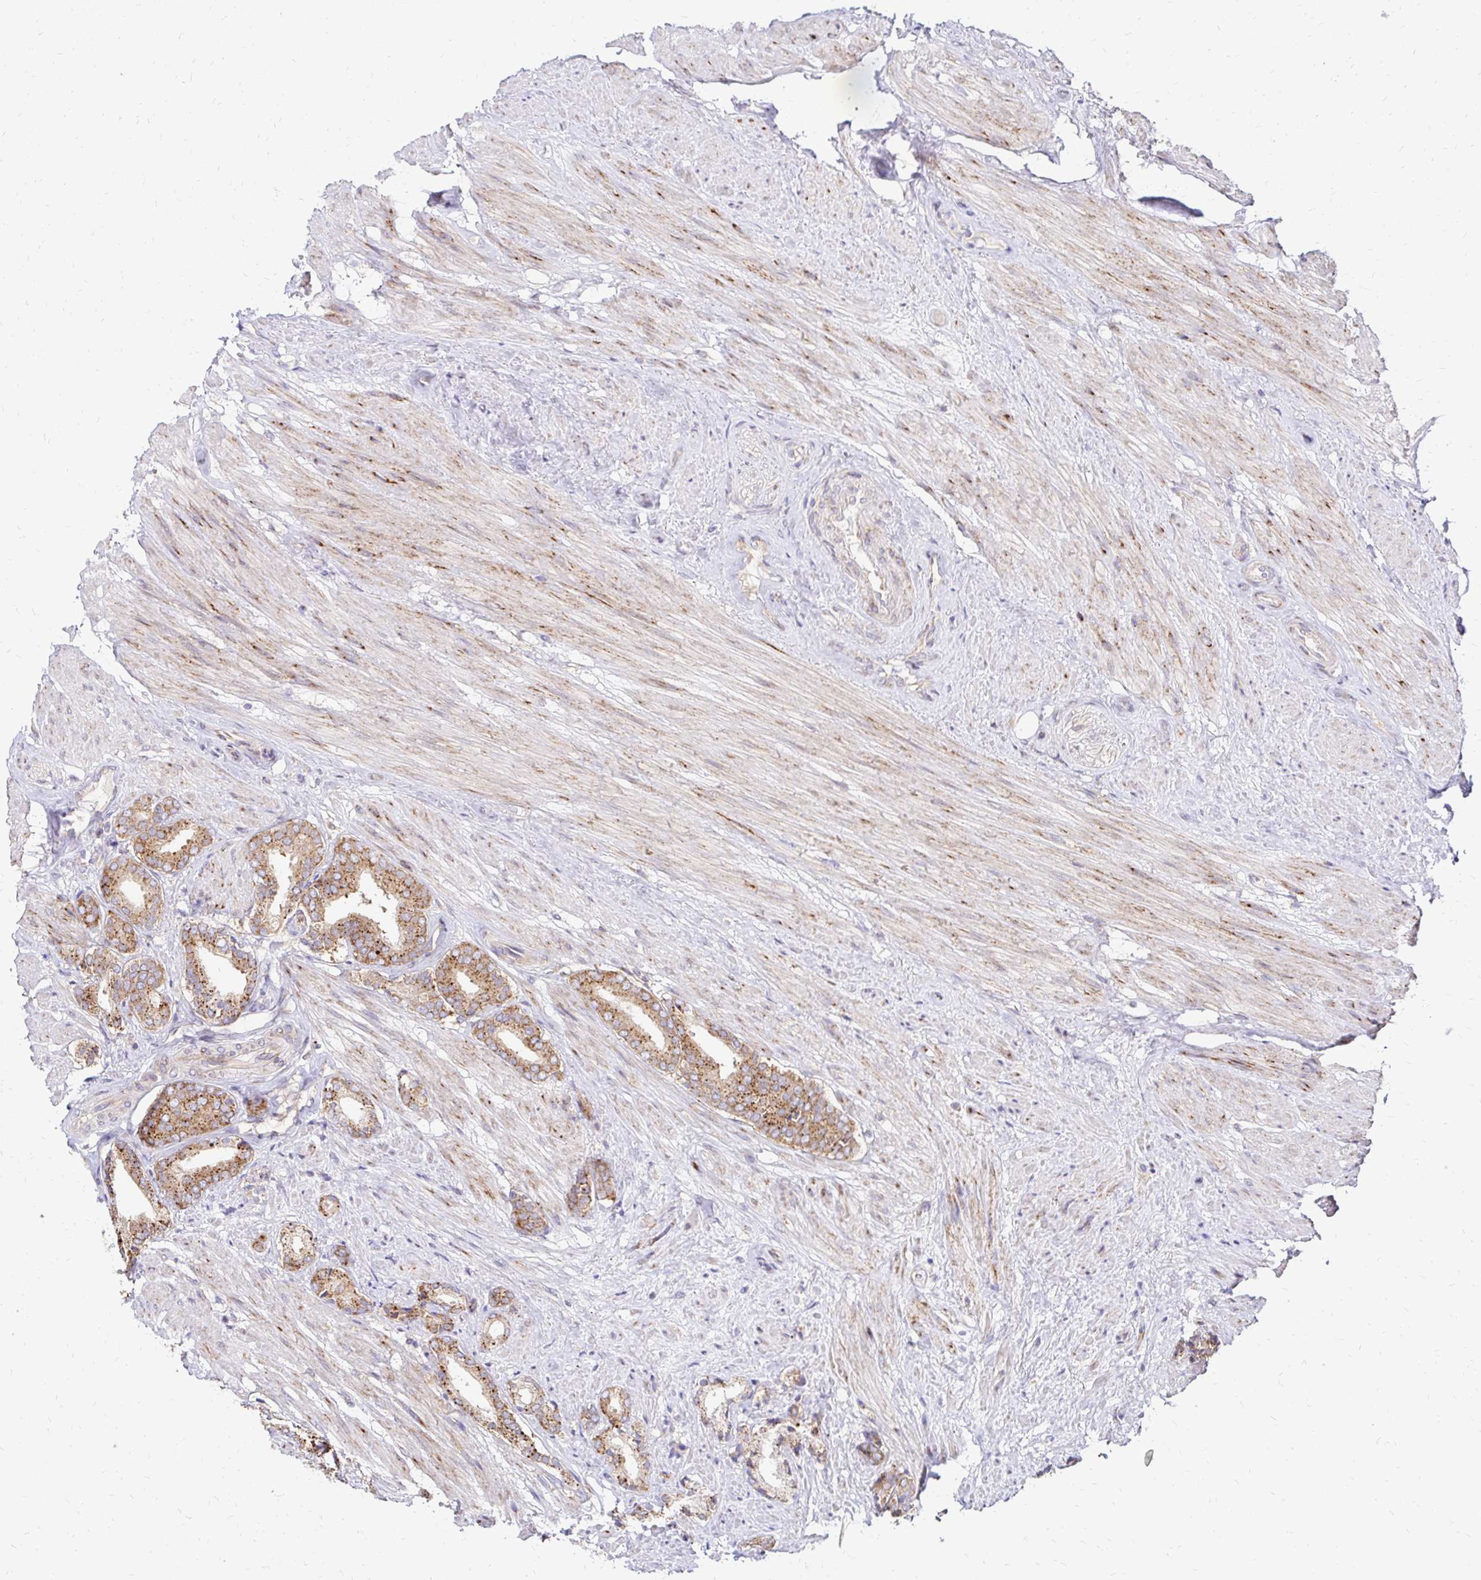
{"staining": {"intensity": "moderate", "quantity": ">75%", "location": "cytoplasmic/membranous"}, "tissue": "prostate cancer", "cell_type": "Tumor cells", "image_type": "cancer", "snomed": [{"axis": "morphology", "description": "Adenocarcinoma, High grade"}, {"axis": "topography", "description": "Prostate"}], "caption": "DAB immunohistochemical staining of adenocarcinoma (high-grade) (prostate) reveals moderate cytoplasmic/membranous protein staining in approximately >75% of tumor cells.", "gene": "IDUA", "patient": {"sex": "male", "age": 56}}